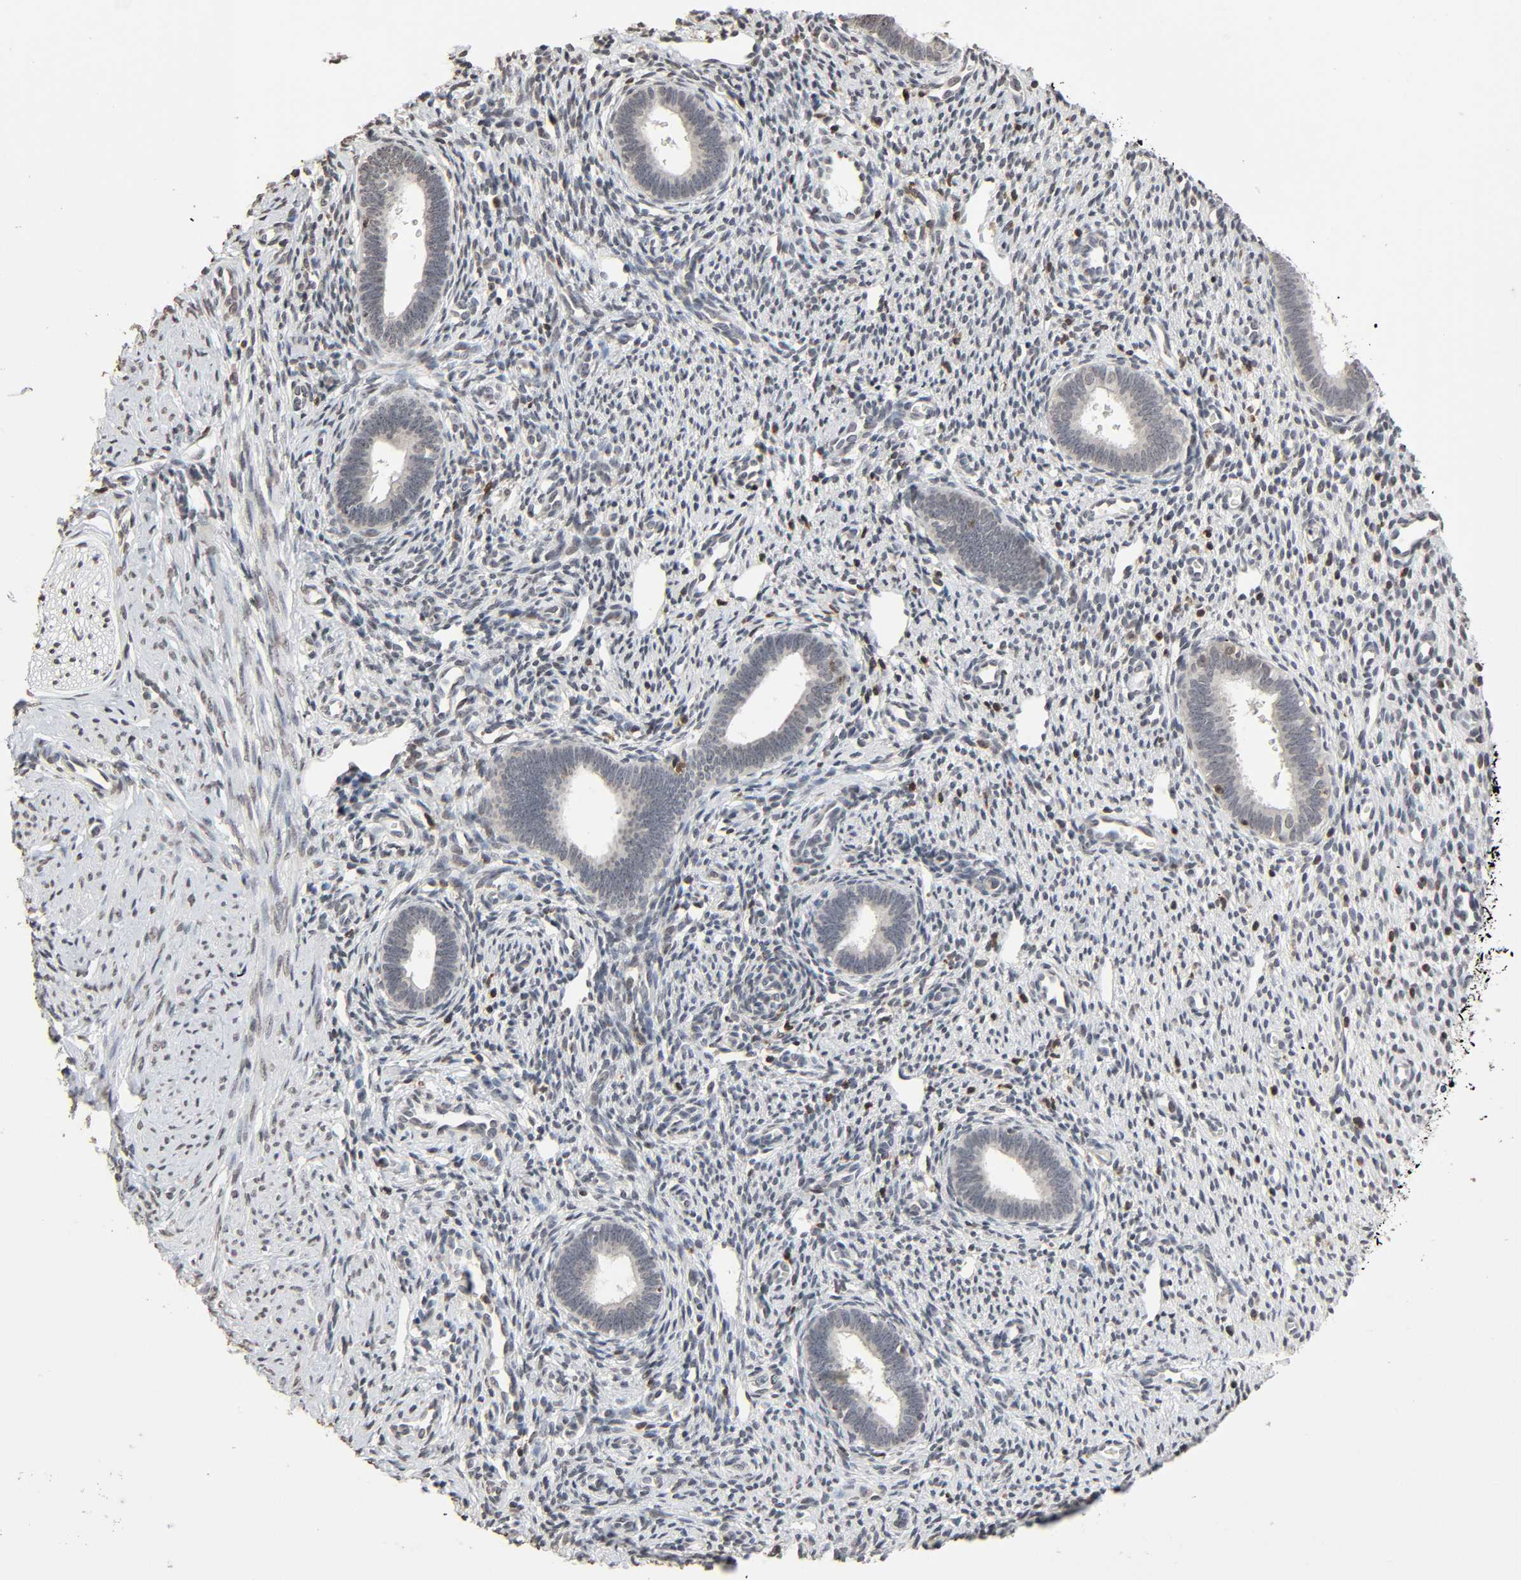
{"staining": {"intensity": "moderate", "quantity": "25%-75%", "location": "nuclear"}, "tissue": "endometrium", "cell_type": "Cells in endometrial stroma", "image_type": "normal", "snomed": [{"axis": "morphology", "description": "Normal tissue, NOS"}, {"axis": "topography", "description": "Endometrium"}], "caption": "Immunohistochemistry (IHC) (DAB) staining of unremarkable endometrium shows moderate nuclear protein expression in approximately 25%-75% of cells in endometrial stroma.", "gene": "STK4", "patient": {"sex": "female", "age": 27}}